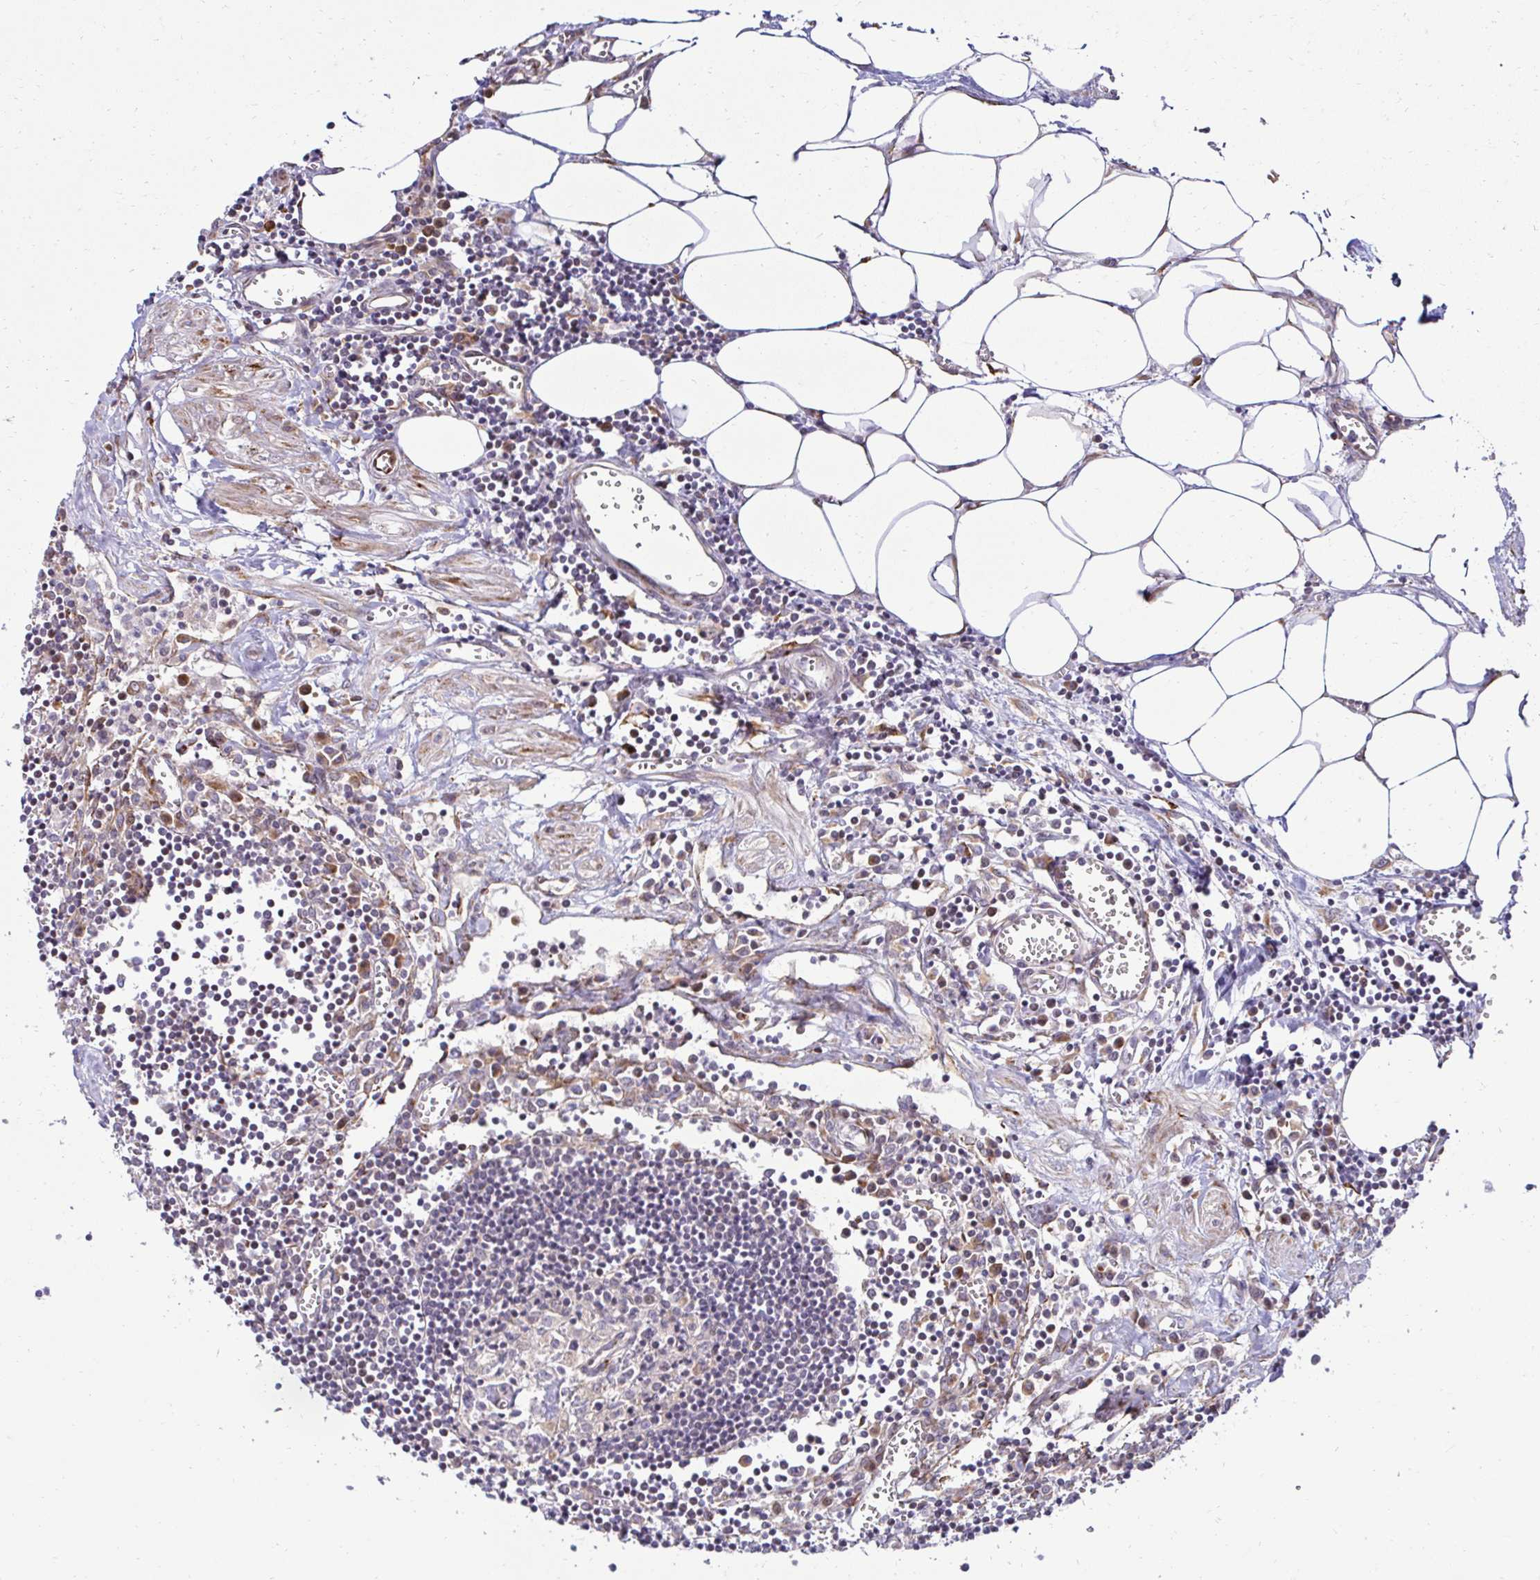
{"staining": {"intensity": "negative", "quantity": "none", "location": "none"}, "tissue": "lymph node", "cell_type": "Germinal center cells", "image_type": "normal", "snomed": [{"axis": "morphology", "description": "Normal tissue, NOS"}, {"axis": "topography", "description": "Lymph node"}], "caption": "Histopathology image shows no significant protein expression in germinal center cells of normal lymph node.", "gene": "HPS1", "patient": {"sex": "male", "age": 66}}